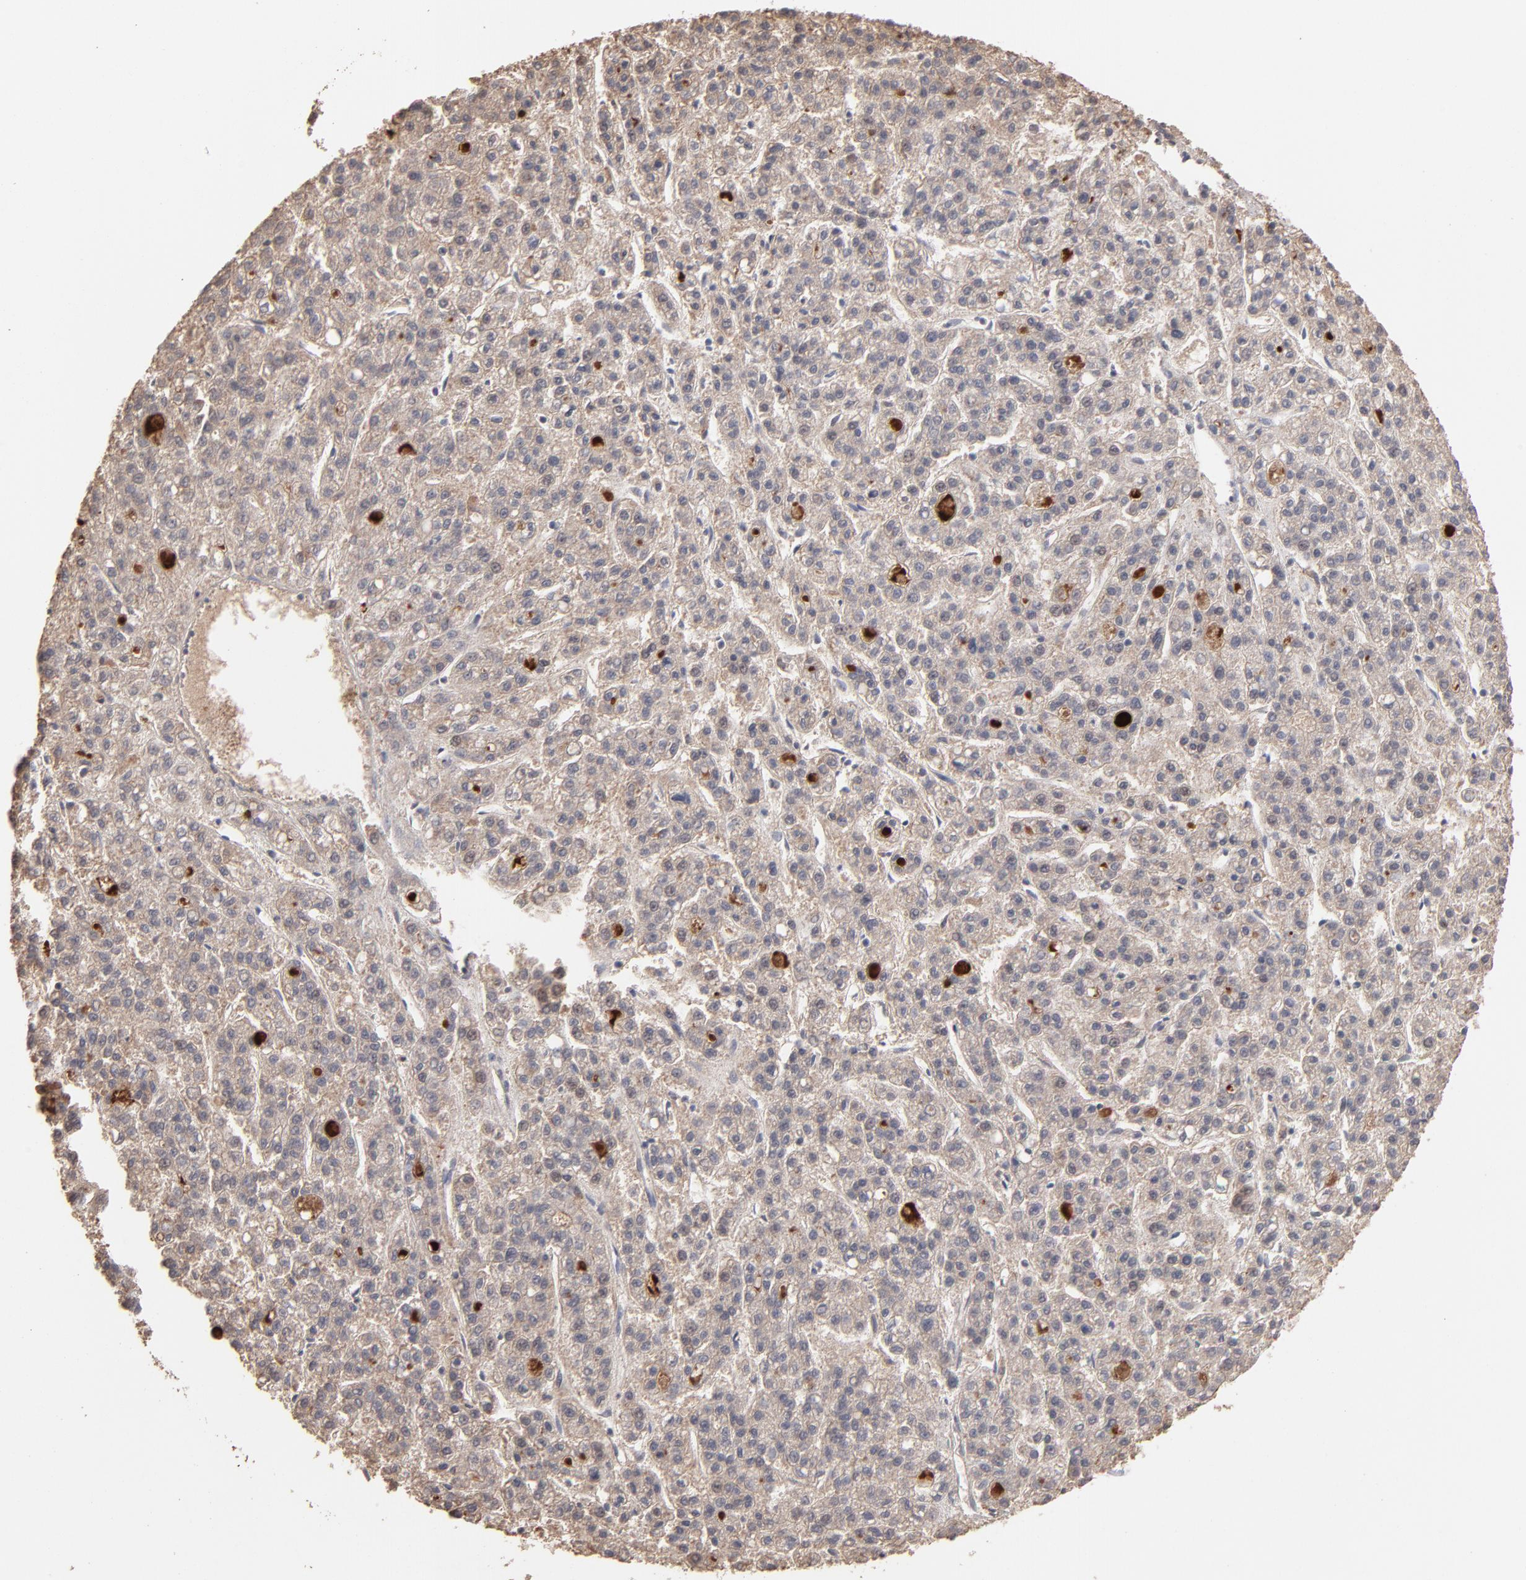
{"staining": {"intensity": "moderate", "quantity": ">75%", "location": "cytoplasmic/membranous"}, "tissue": "liver cancer", "cell_type": "Tumor cells", "image_type": "cancer", "snomed": [{"axis": "morphology", "description": "Carcinoma, Hepatocellular, NOS"}, {"axis": "topography", "description": "Liver"}], "caption": "Hepatocellular carcinoma (liver) stained for a protein reveals moderate cytoplasmic/membranous positivity in tumor cells. The staining was performed using DAB to visualize the protein expression in brown, while the nuclei were stained in blue with hematoxylin (Magnification: 20x).", "gene": "TANGO2", "patient": {"sex": "male", "age": 70}}